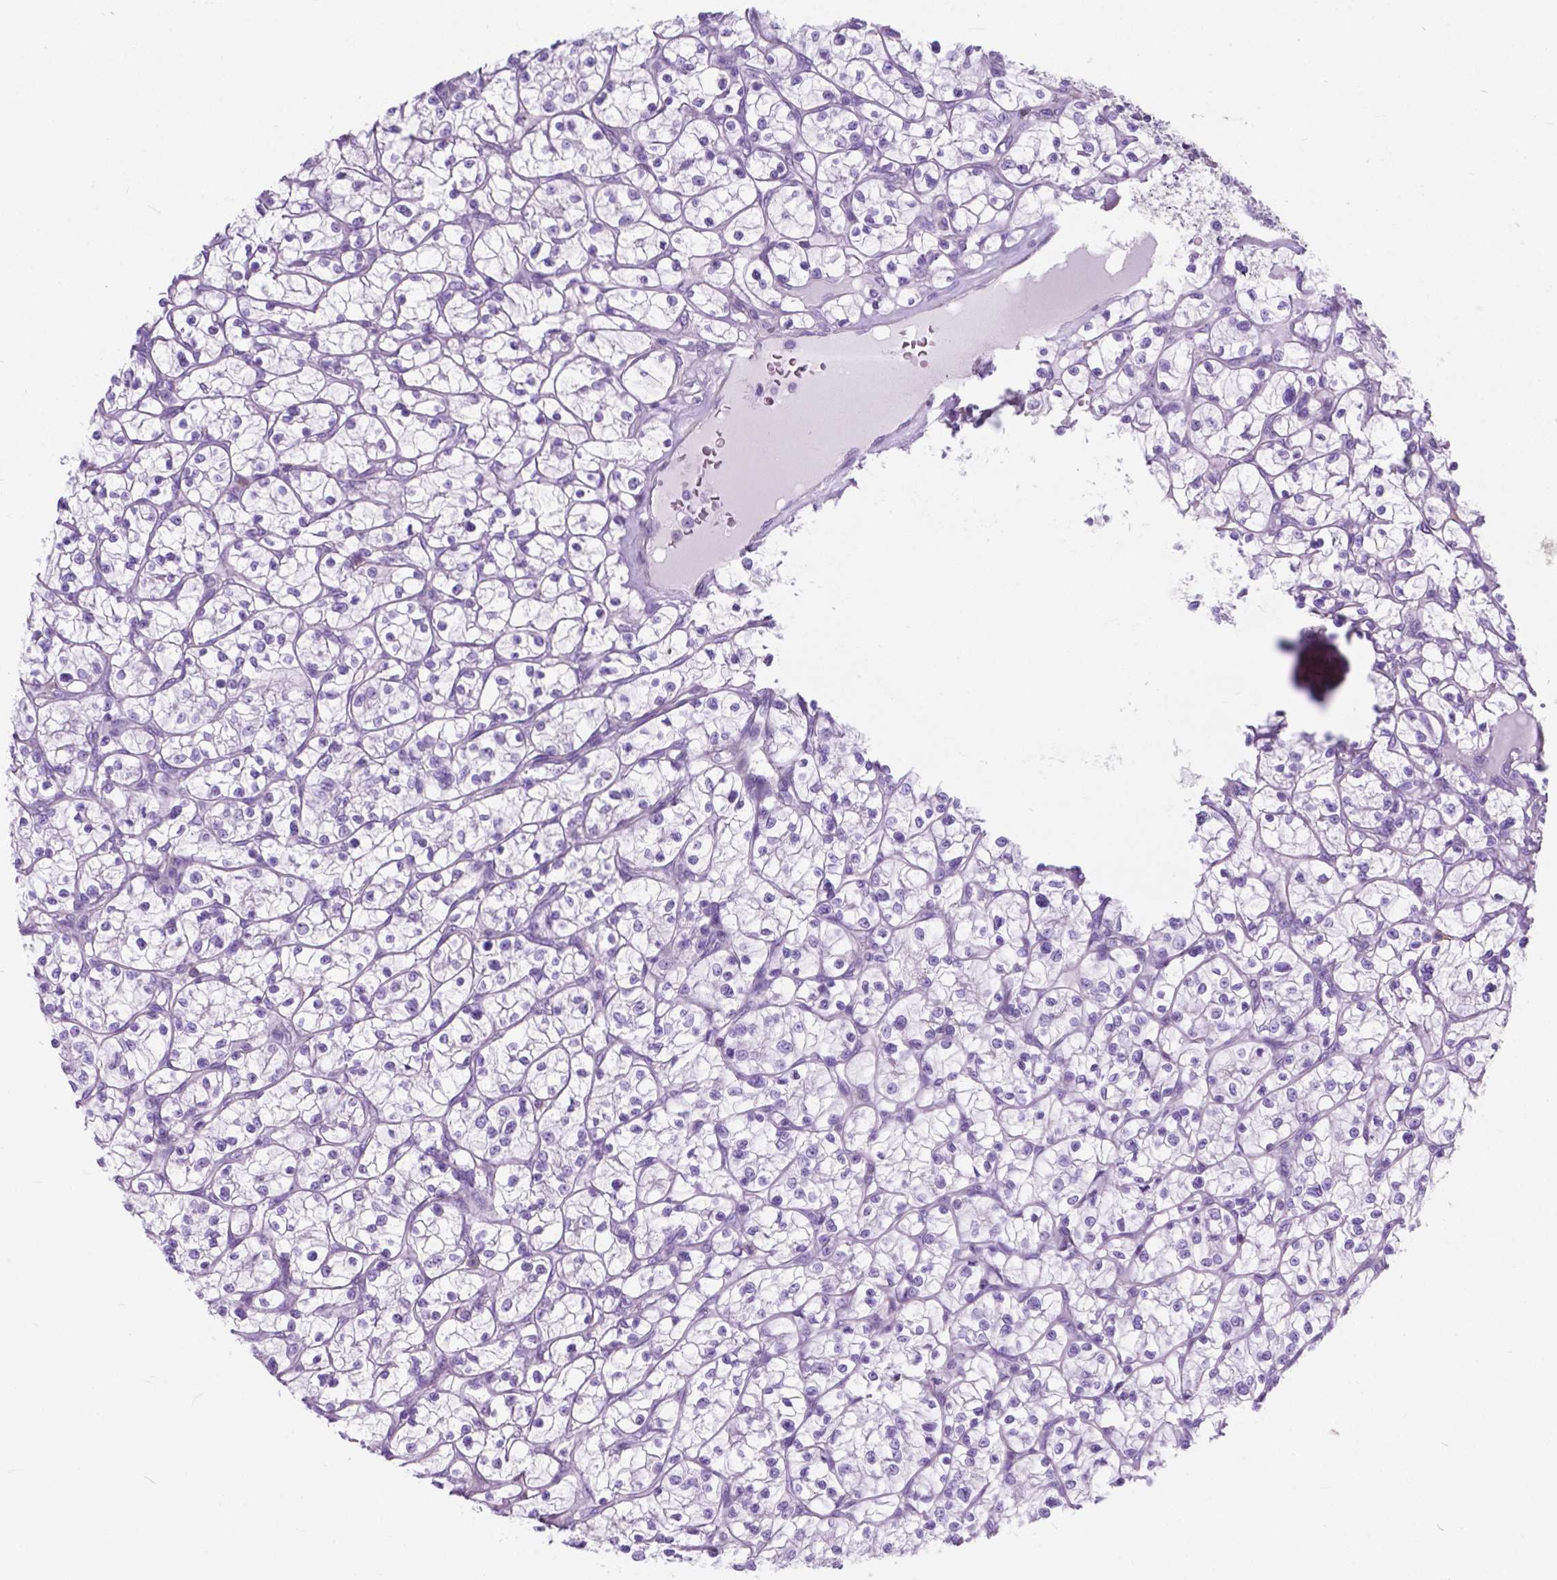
{"staining": {"intensity": "negative", "quantity": "none", "location": "none"}, "tissue": "renal cancer", "cell_type": "Tumor cells", "image_type": "cancer", "snomed": [{"axis": "morphology", "description": "Adenocarcinoma, NOS"}, {"axis": "topography", "description": "Kidney"}], "caption": "High magnification brightfield microscopy of renal cancer stained with DAB (3,3'-diaminobenzidine) (brown) and counterstained with hematoxylin (blue): tumor cells show no significant staining.", "gene": "KIAA0040", "patient": {"sex": "female", "age": 64}}